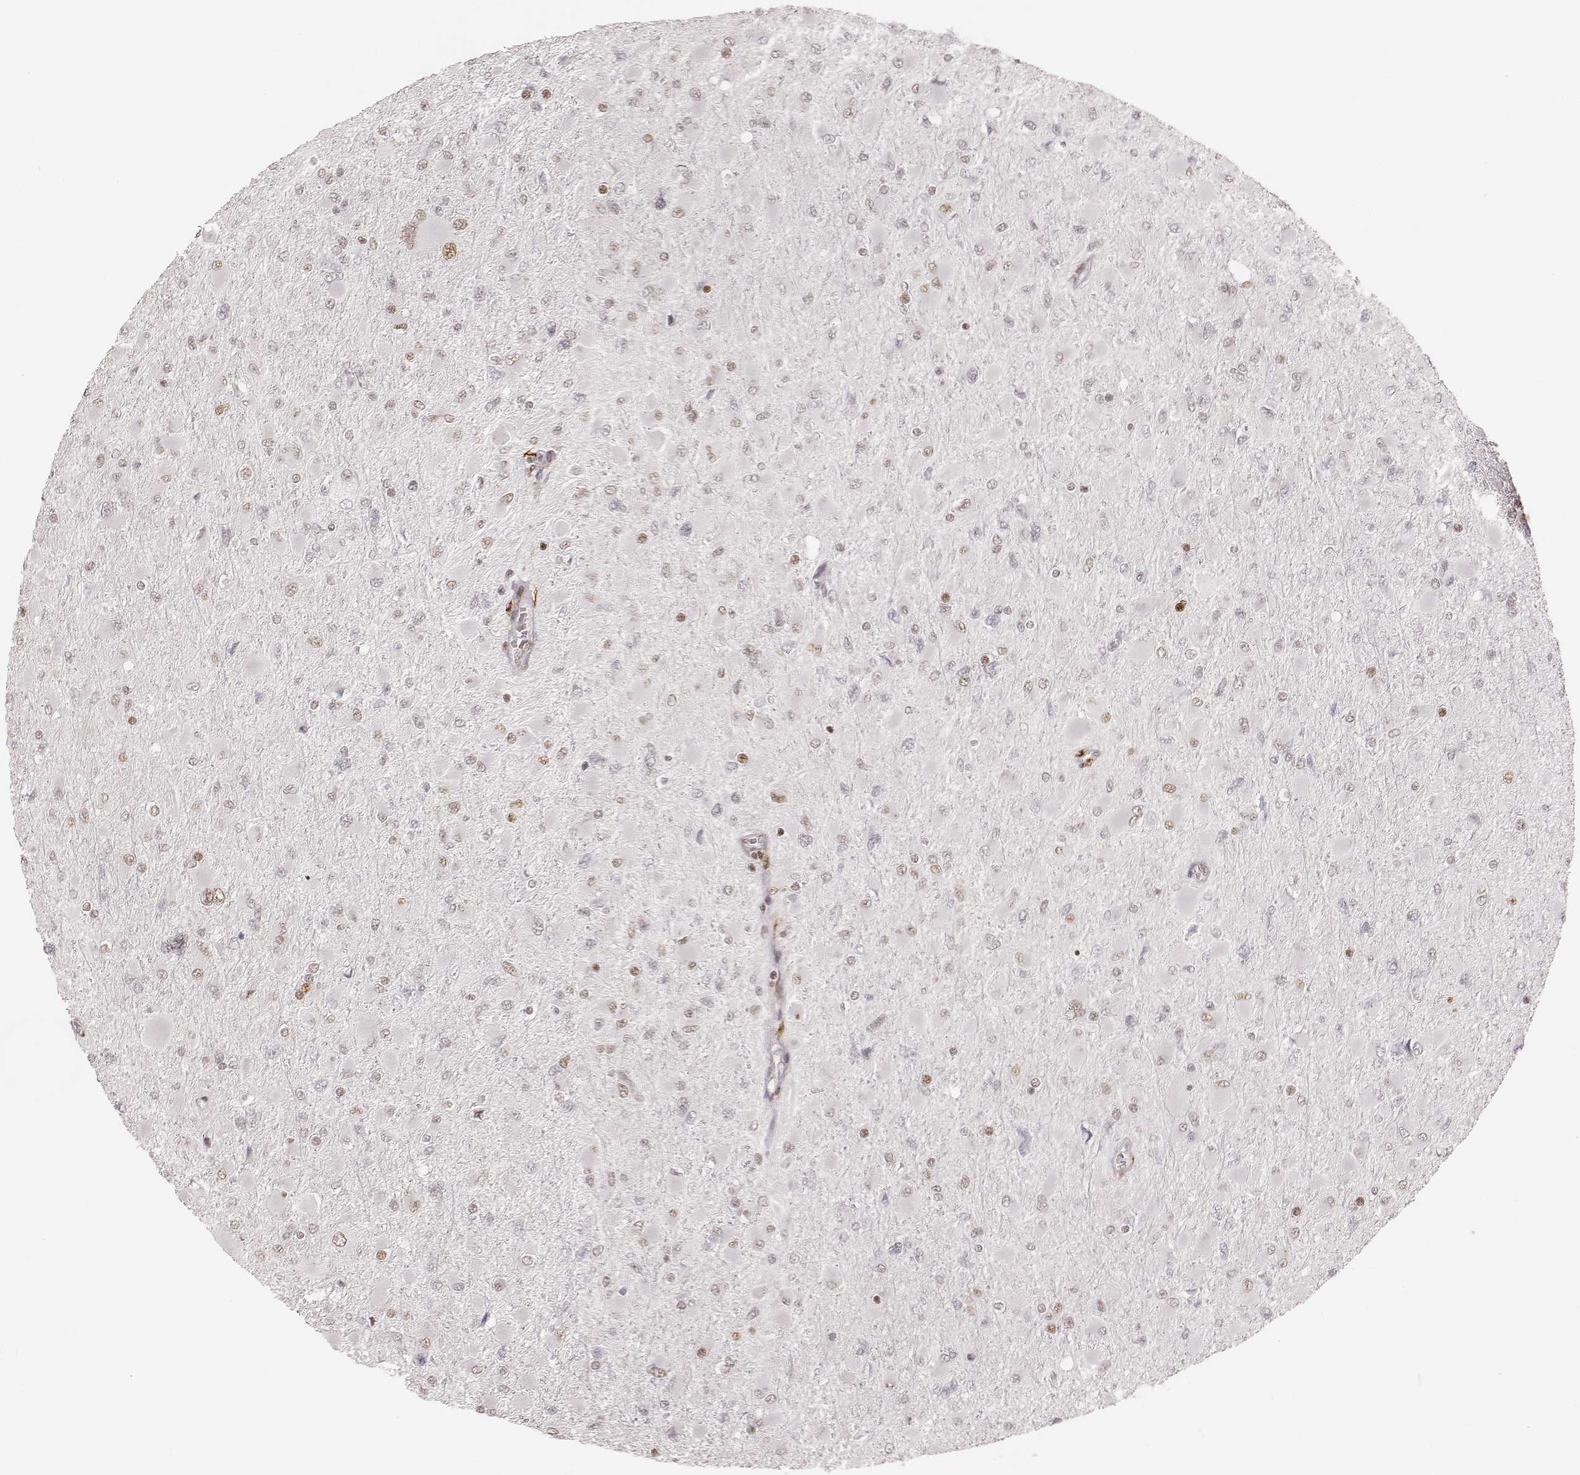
{"staining": {"intensity": "moderate", "quantity": "<25%", "location": "nuclear"}, "tissue": "glioma", "cell_type": "Tumor cells", "image_type": "cancer", "snomed": [{"axis": "morphology", "description": "Glioma, malignant, High grade"}, {"axis": "topography", "description": "Cerebral cortex"}], "caption": "Glioma was stained to show a protein in brown. There is low levels of moderate nuclear staining in approximately <25% of tumor cells.", "gene": "HNRNPC", "patient": {"sex": "female", "age": 36}}